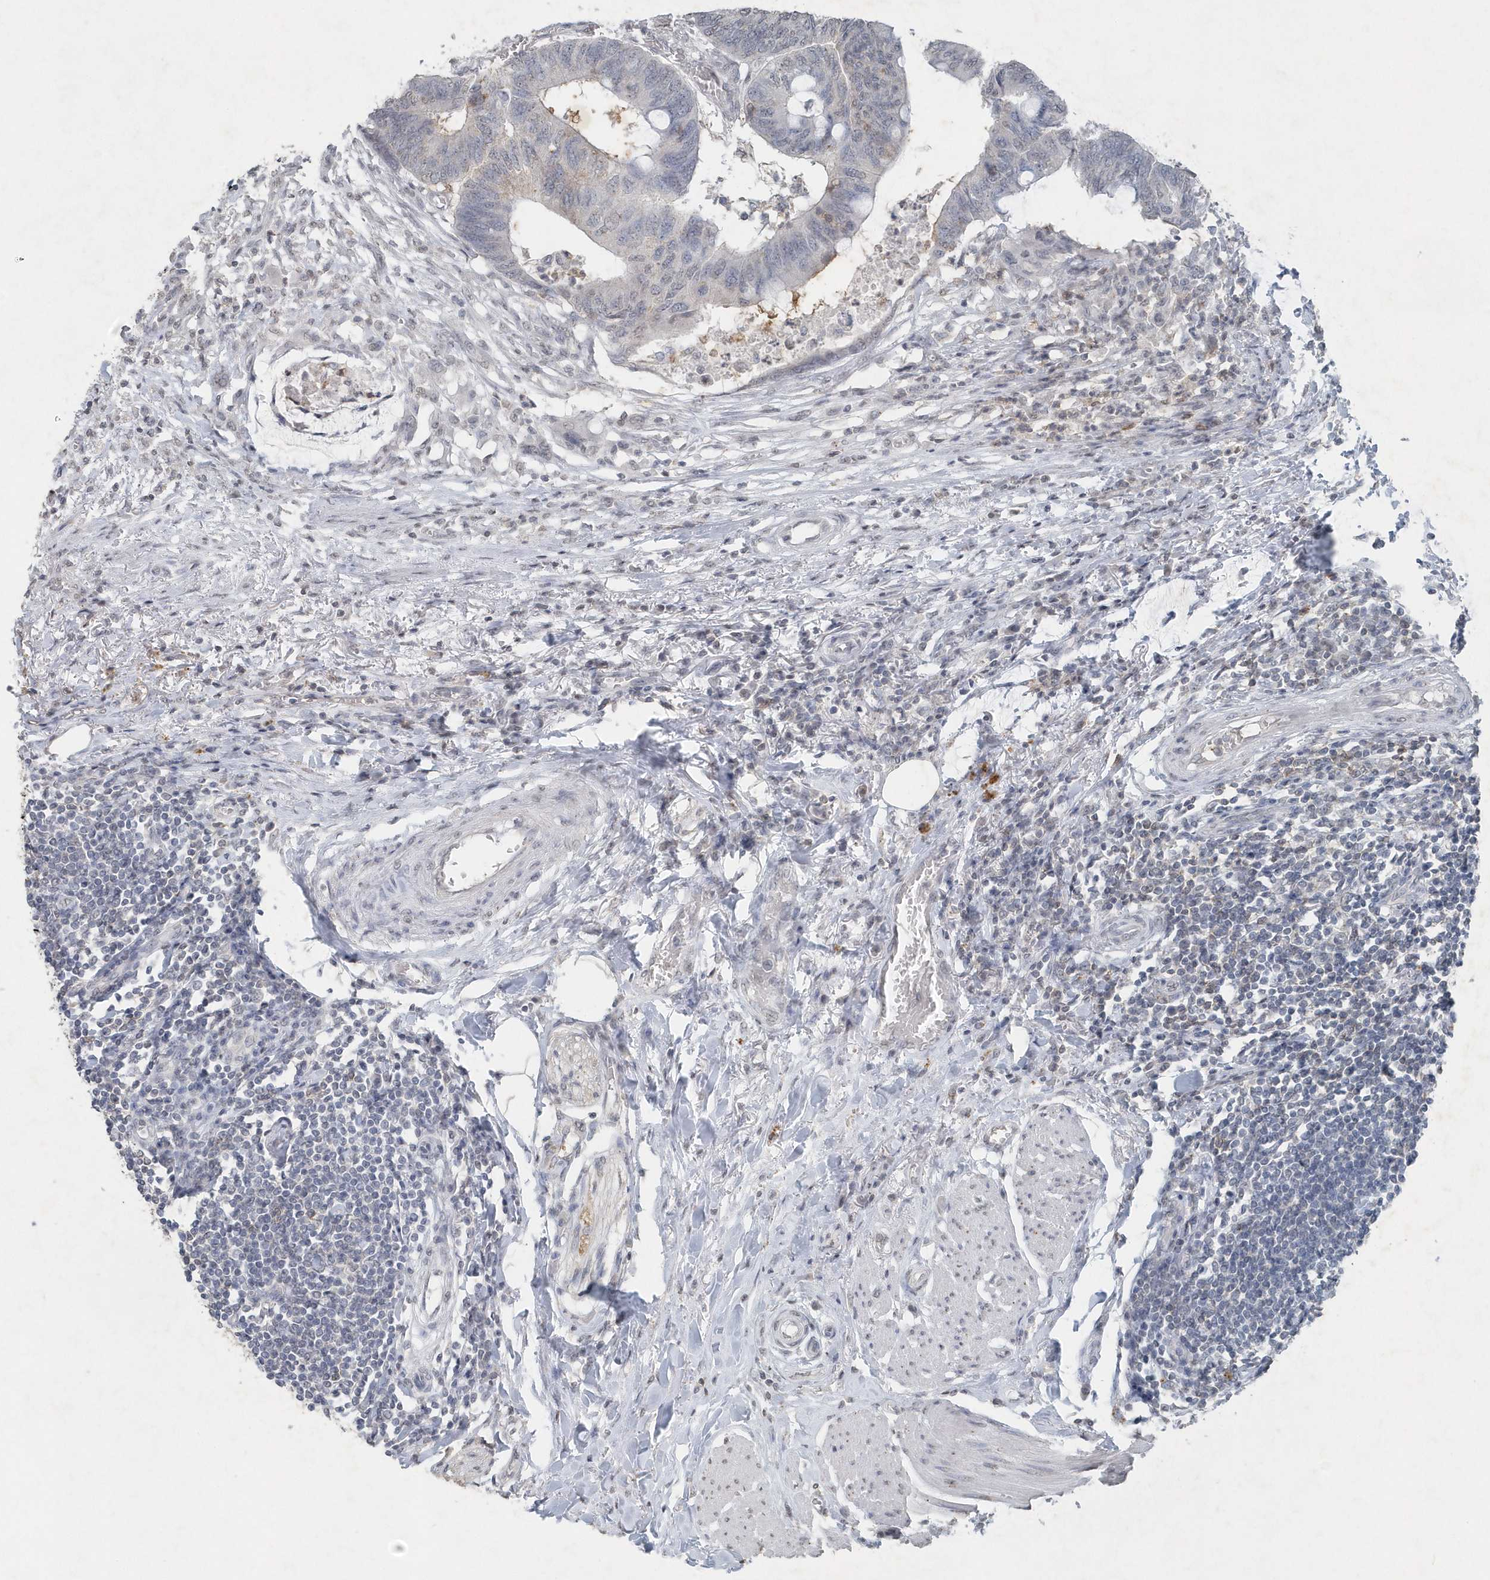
{"staining": {"intensity": "negative", "quantity": "none", "location": "none"}, "tissue": "colorectal cancer", "cell_type": "Tumor cells", "image_type": "cancer", "snomed": [{"axis": "morphology", "description": "Normal tissue, NOS"}, {"axis": "morphology", "description": "Adenocarcinoma, NOS"}, {"axis": "topography", "description": "Rectum"}, {"axis": "topography", "description": "Peripheral nerve tissue"}], "caption": "This photomicrograph is of colorectal adenocarcinoma stained with immunohistochemistry to label a protein in brown with the nuclei are counter-stained blue. There is no staining in tumor cells.", "gene": "PDCD1", "patient": {"sex": "male", "age": 92}}